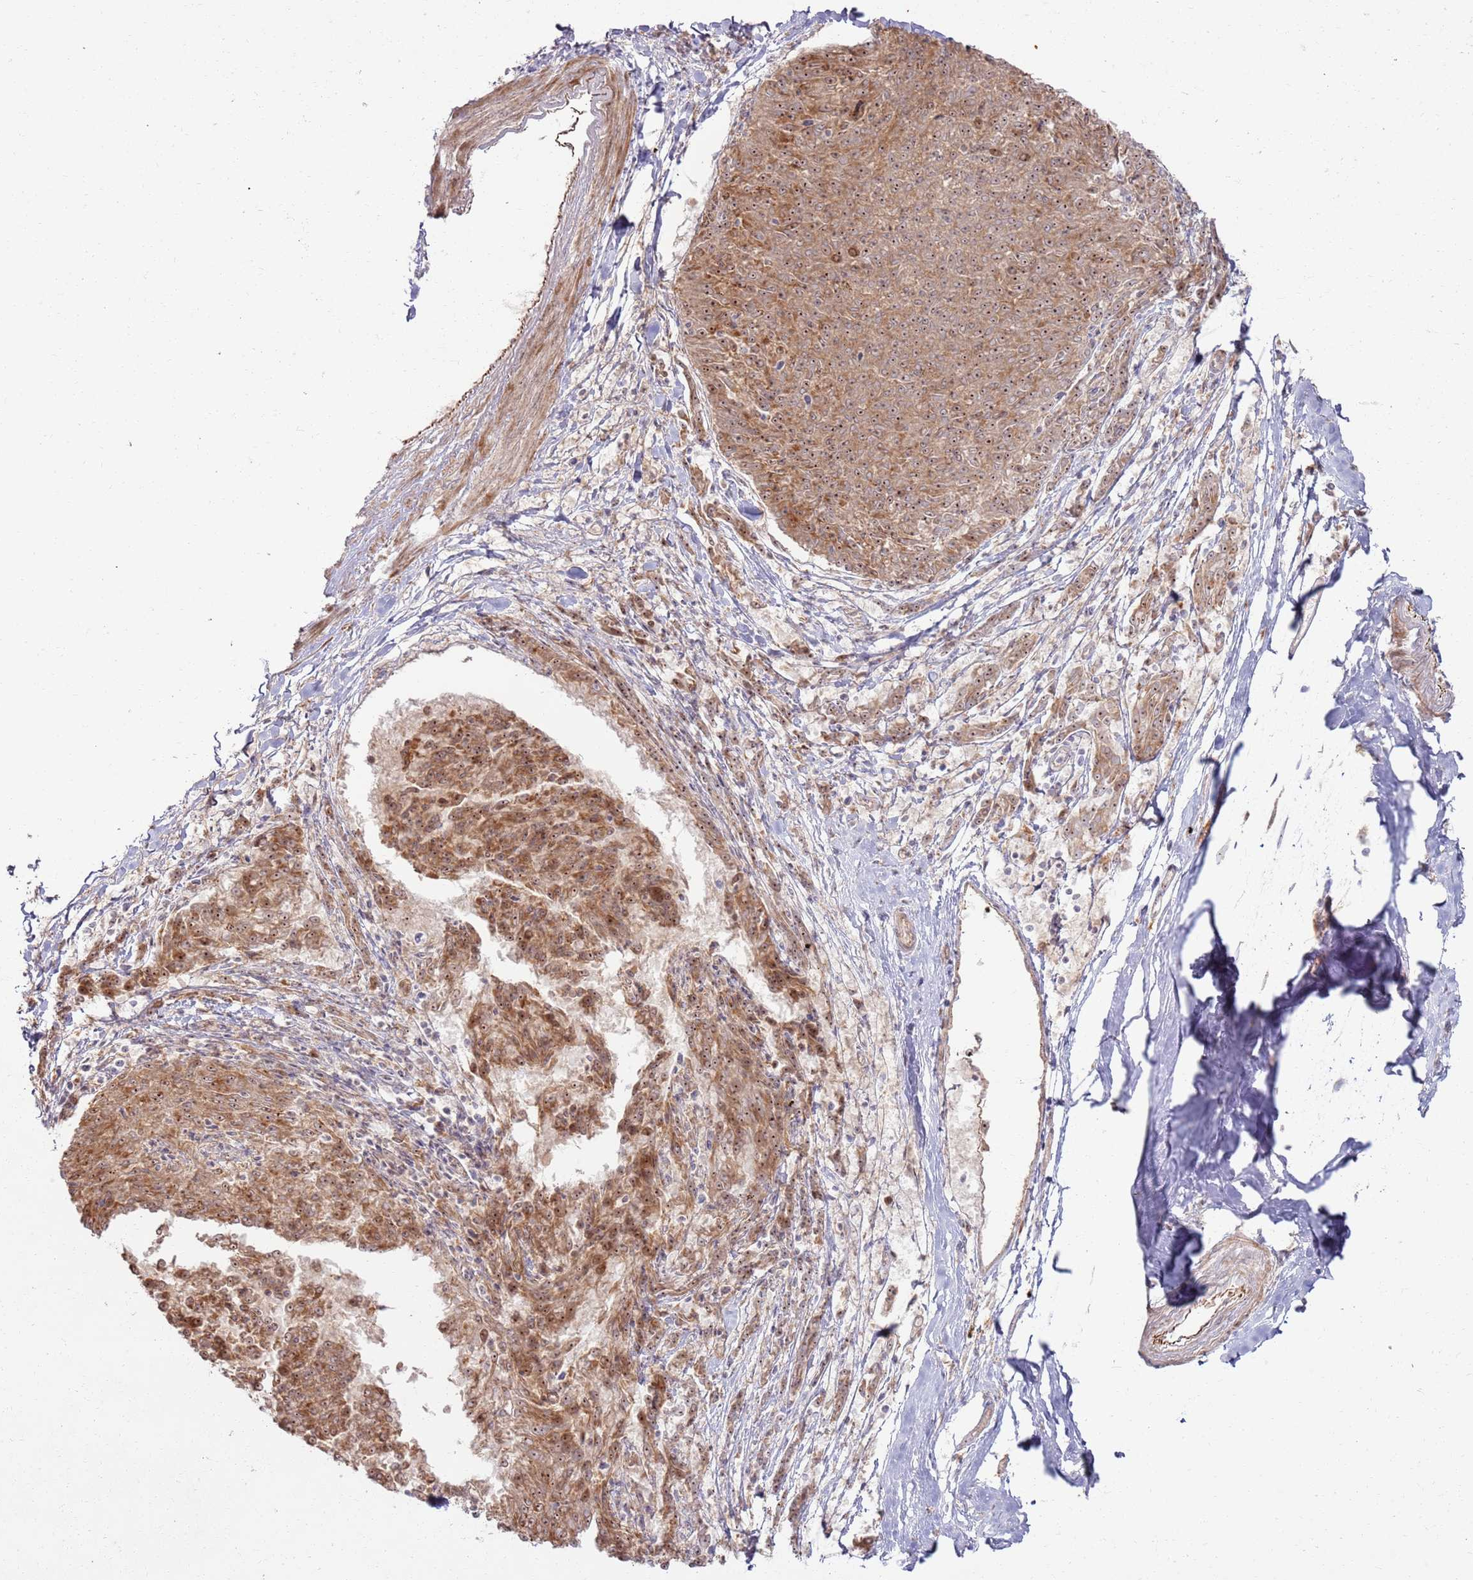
{"staining": {"intensity": "moderate", "quantity": ">75%", "location": "cytoplasmic/membranous,nuclear"}, "tissue": "melanoma", "cell_type": "Tumor cells", "image_type": "cancer", "snomed": [{"axis": "morphology", "description": "Malignant melanoma, NOS"}, {"axis": "topography", "description": "Skin"}], "caption": "Human malignant melanoma stained for a protein (brown) exhibits moderate cytoplasmic/membranous and nuclear positive staining in approximately >75% of tumor cells.", "gene": "CNPY1", "patient": {"sex": "female", "age": 72}}